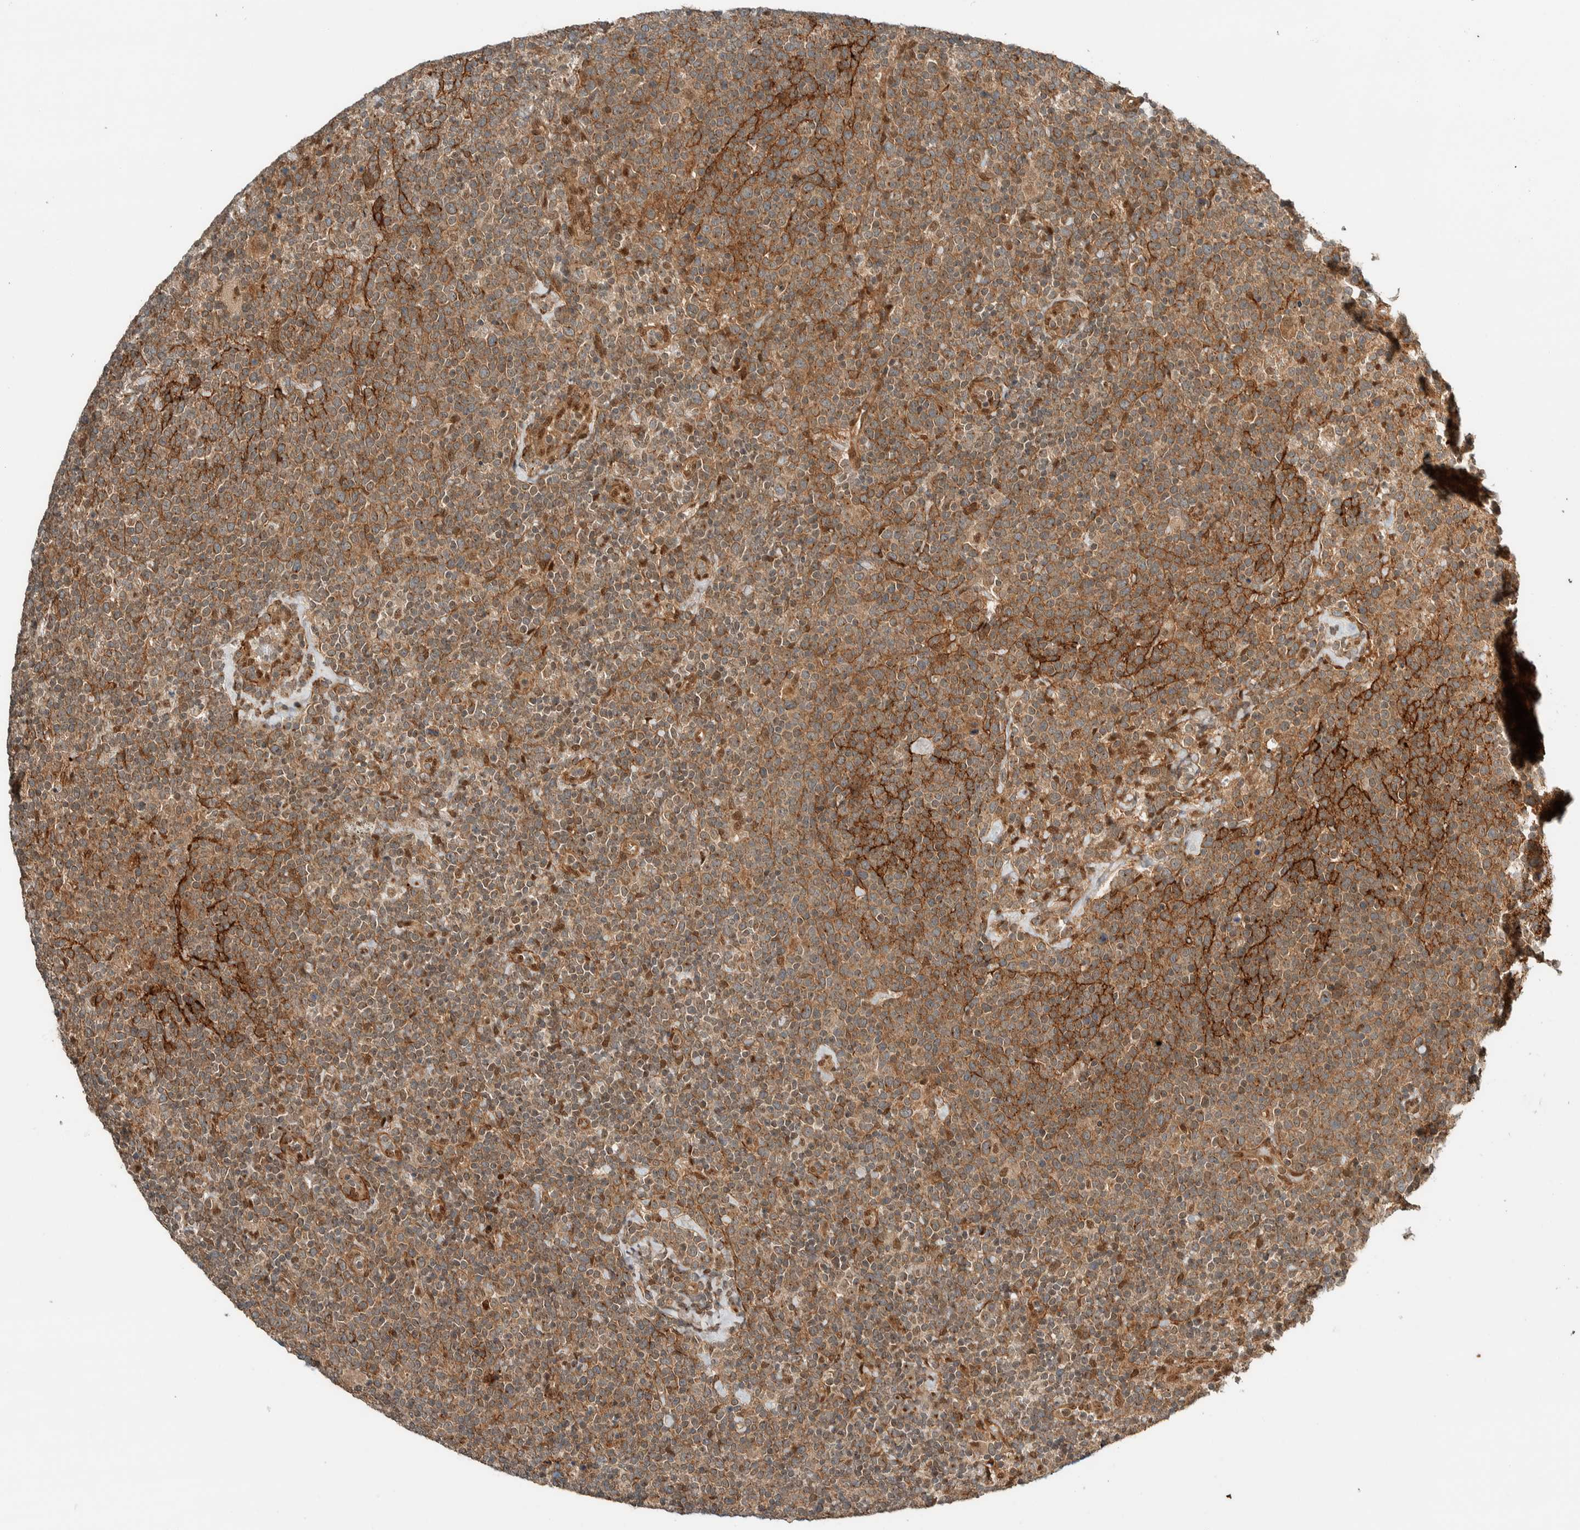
{"staining": {"intensity": "weak", "quantity": ">75%", "location": "cytoplasmic/membranous"}, "tissue": "lymphoma", "cell_type": "Tumor cells", "image_type": "cancer", "snomed": [{"axis": "morphology", "description": "Malignant lymphoma, non-Hodgkin's type, High grade"}, {"axis": "topography", "description": "Lymph node"}], "caption": "Malignant lymphoma, non-Hodgkin's type (high-grade) stained with DAB (3,3'-diaminobenzidine) IHC reveals low levels of weak cytoplasmic/membranous expression in approximately >75% of tumor cells. (IHC, brightfield microscopy, high magnification).", "gene": "STXBP4", "patient": {"sex": "male", "age": 61}}